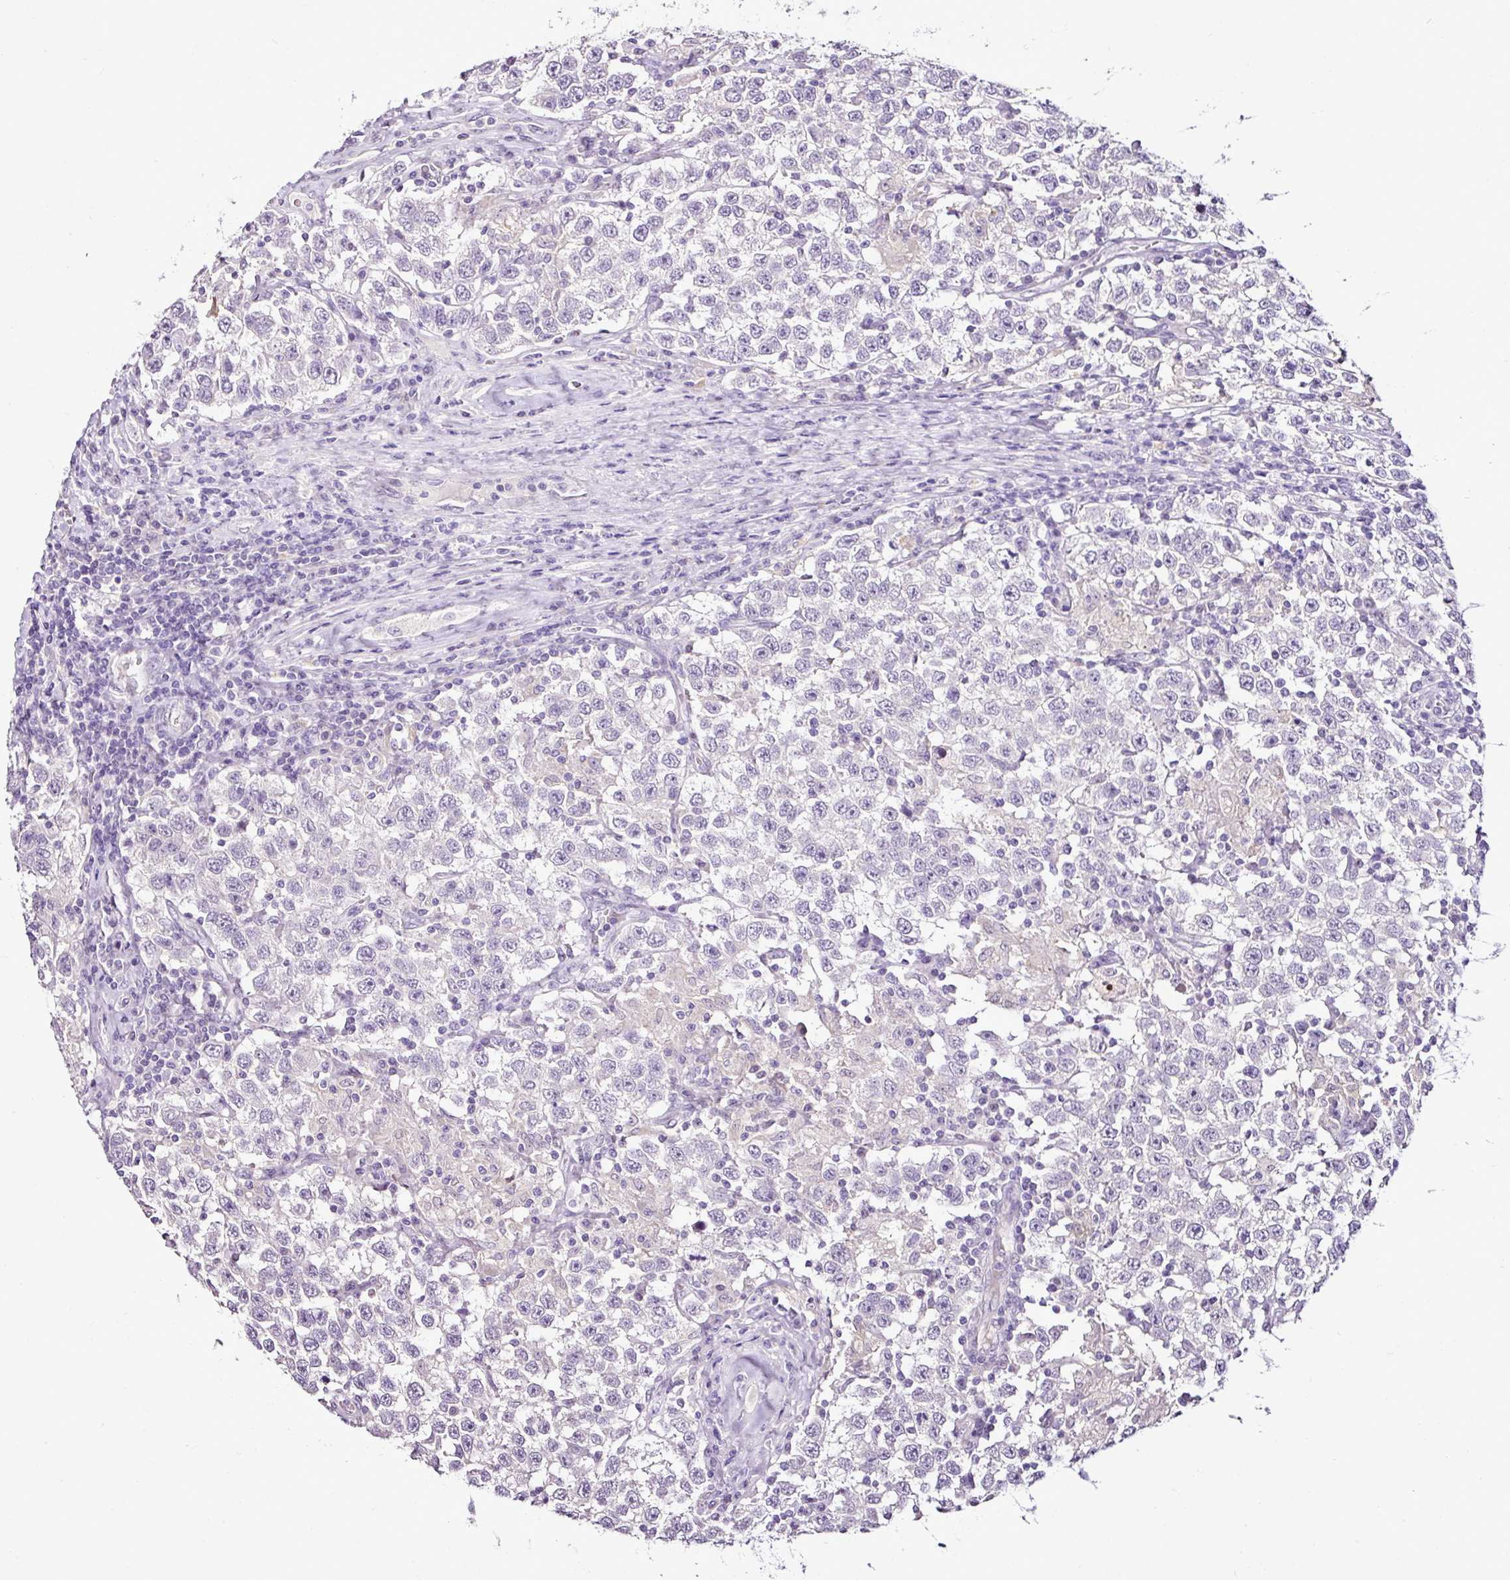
{"staining": {"intensity": "negative", "quantity": "none", "location": "none"}, "tissue": "testis cancer", "cell_type": "Tumor cells", "image_type": "cancer", "snomed": [{"axis": "morphology", "description": "Seminoma, NOS"}, {"axis": "topography", "description": "Testis"}], "caption": "Immunohistochemical staining of testis cancer (seminoma) demonstrates no significant positivity in tumor cells.", "gene": "ESR1", "patient": {"sex": "male", "age": 41}}